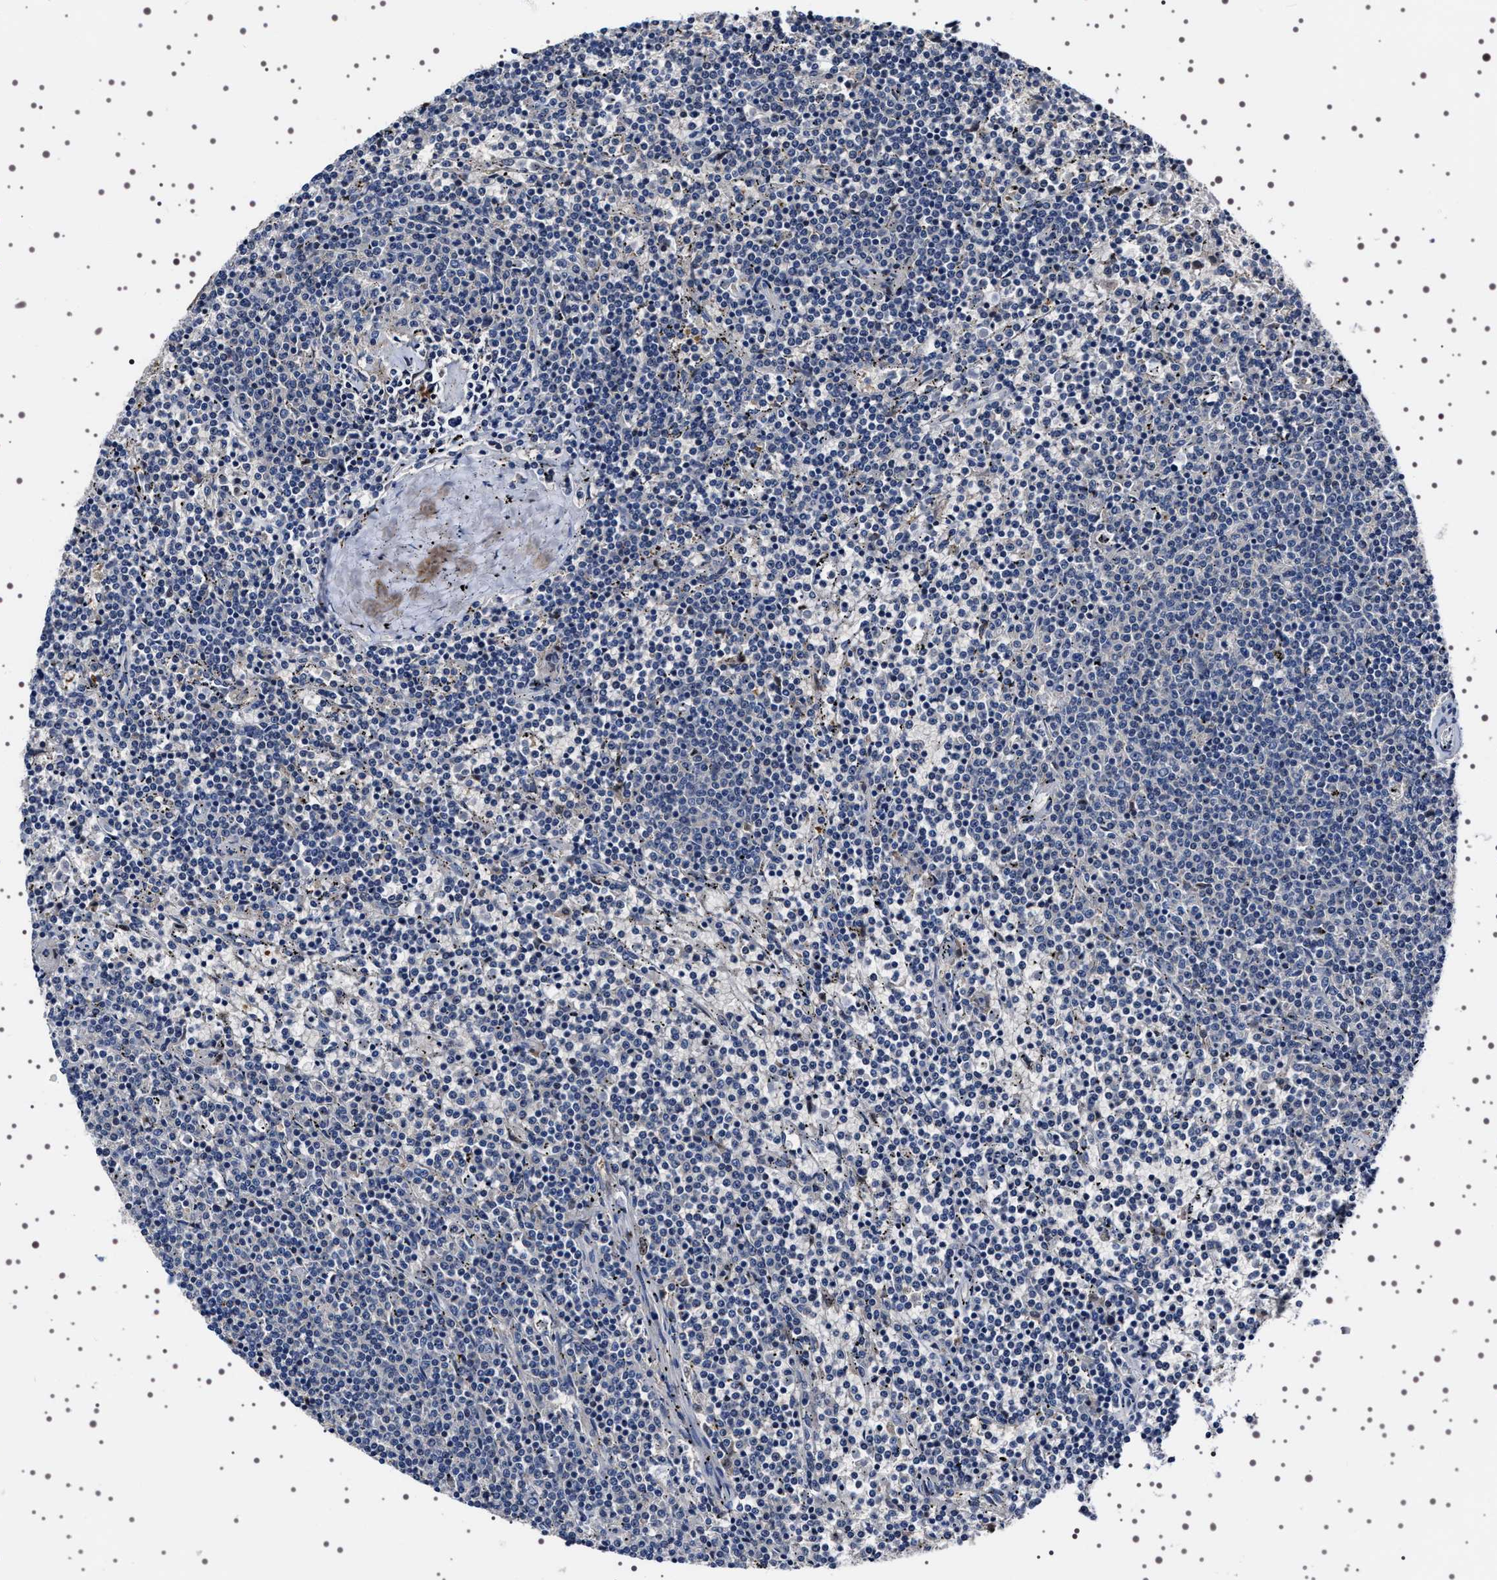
{"staining": {"intensity": "negative", "quantity": "none", "location": "none"}, "tissue": "lymphoma", "cell_type": "Tumor cells", "image_type": "cancer", "snomed": [{"axis": "morphology", "description": "Malignant lymphoma, non-Hodgkin's type, Low grade"}, {"axis": "topography", "description": "Spleen"}], "caption": "An immunohistochemistry micrograph of lymphoma is shown. There is no staining in tumor cells of lymphoma.", "gene": "TARBP1", "patient": {"sex": "female", "age": 50}}